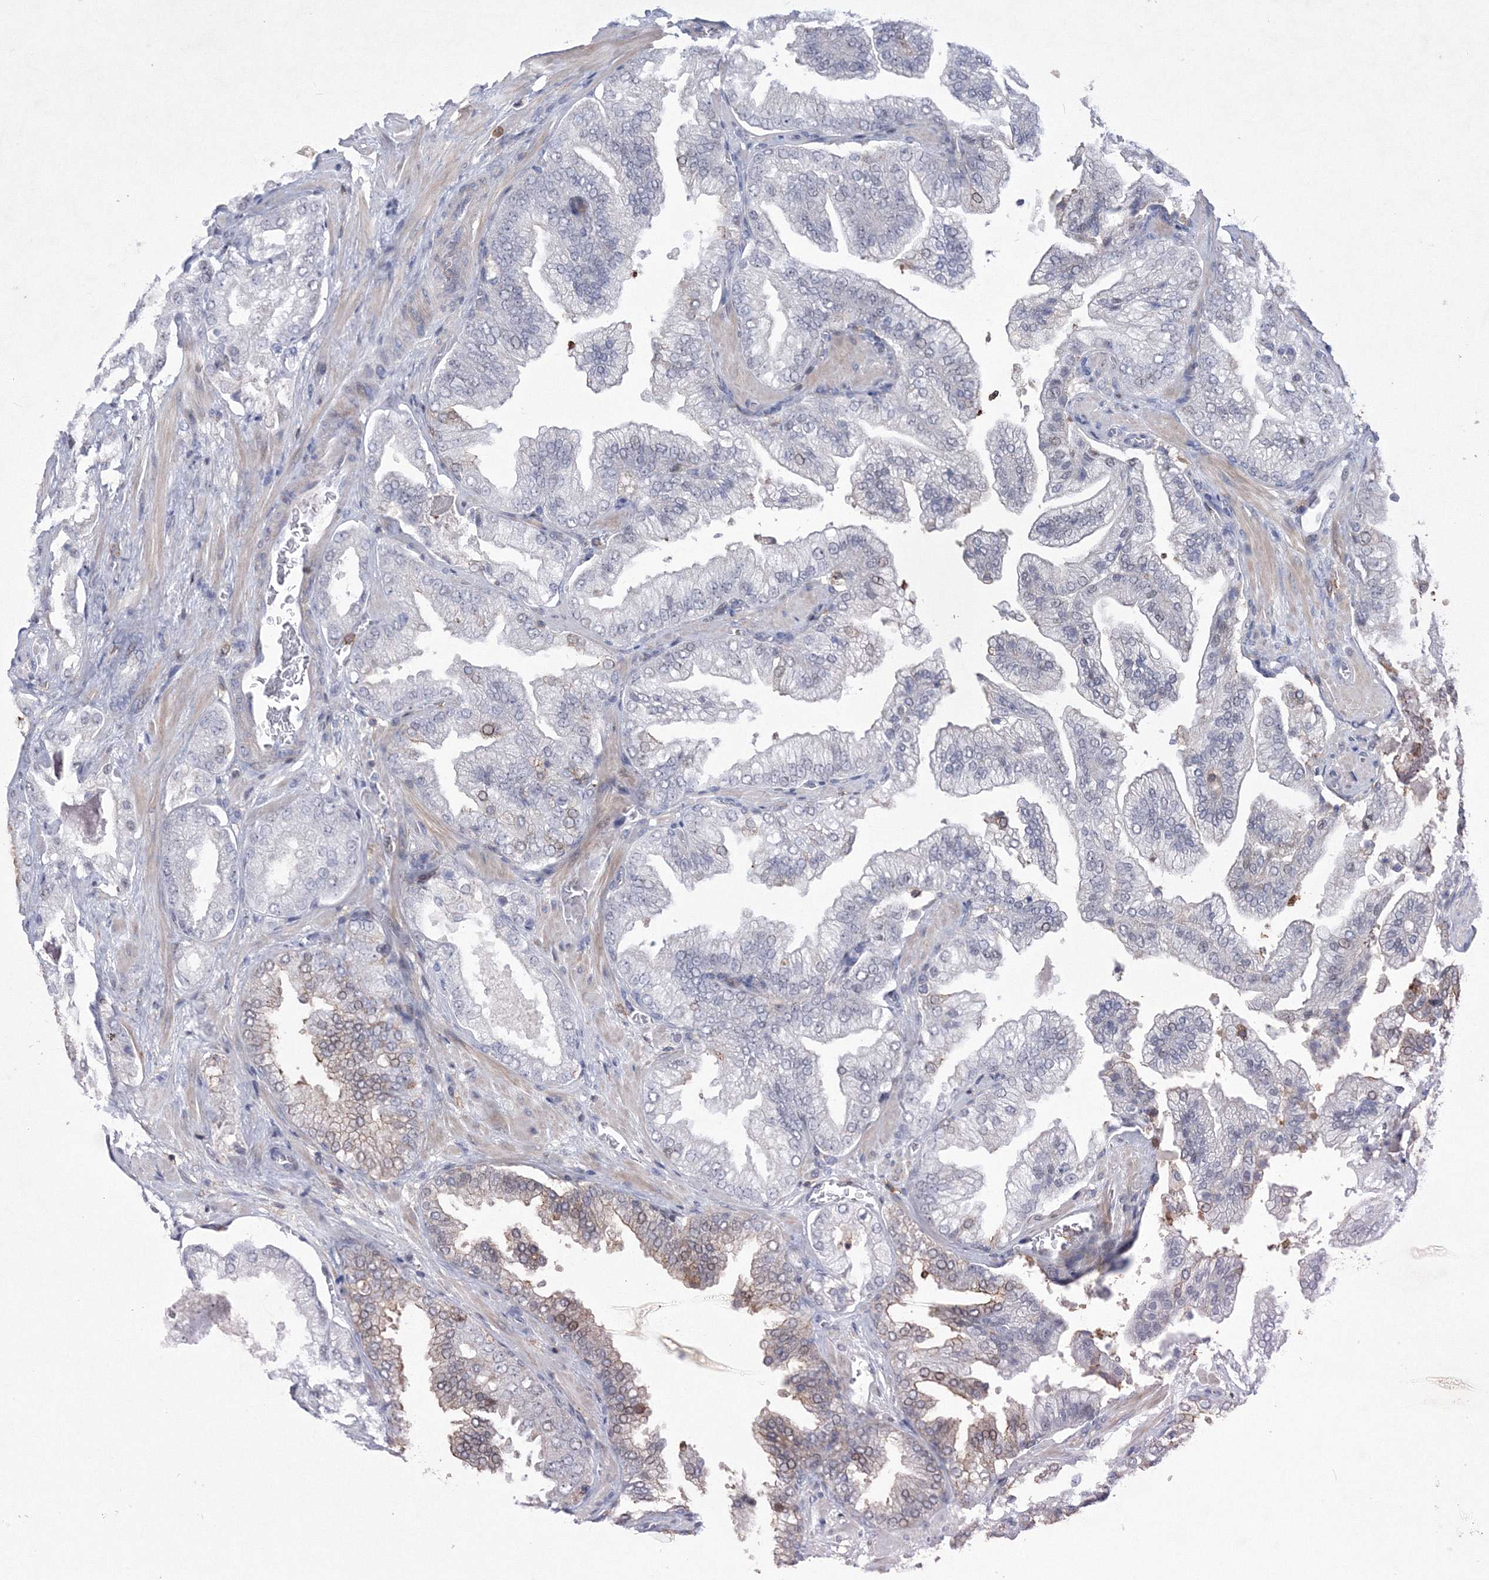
{"staining": {"intensity": "negative", "quantity": "none", "location": "none"}, "tissue": "prostate cancer", "cell_type": "Tumor cells", "image_type": "cancer", "snomed": [{"axis": "morphology", "description": "Adenocarcinoma, High grade"}, {"axis": "topography", "description": "Prostate"}], "caption": "Immunohistochemistry (IHC) image of neoplastic tissue: prostate cancer stained with DAB (3,3'-diaminobenzidine) reveals no significant protein positivity in tumor cells. The staining is performed using DAB (3,3'-diaminobenzidine) brown chromogen with nuclei counter-stained in using hematoxylin.", "gene": "RNPEPL1", "patient": {"sex": "male", "age": 58}}